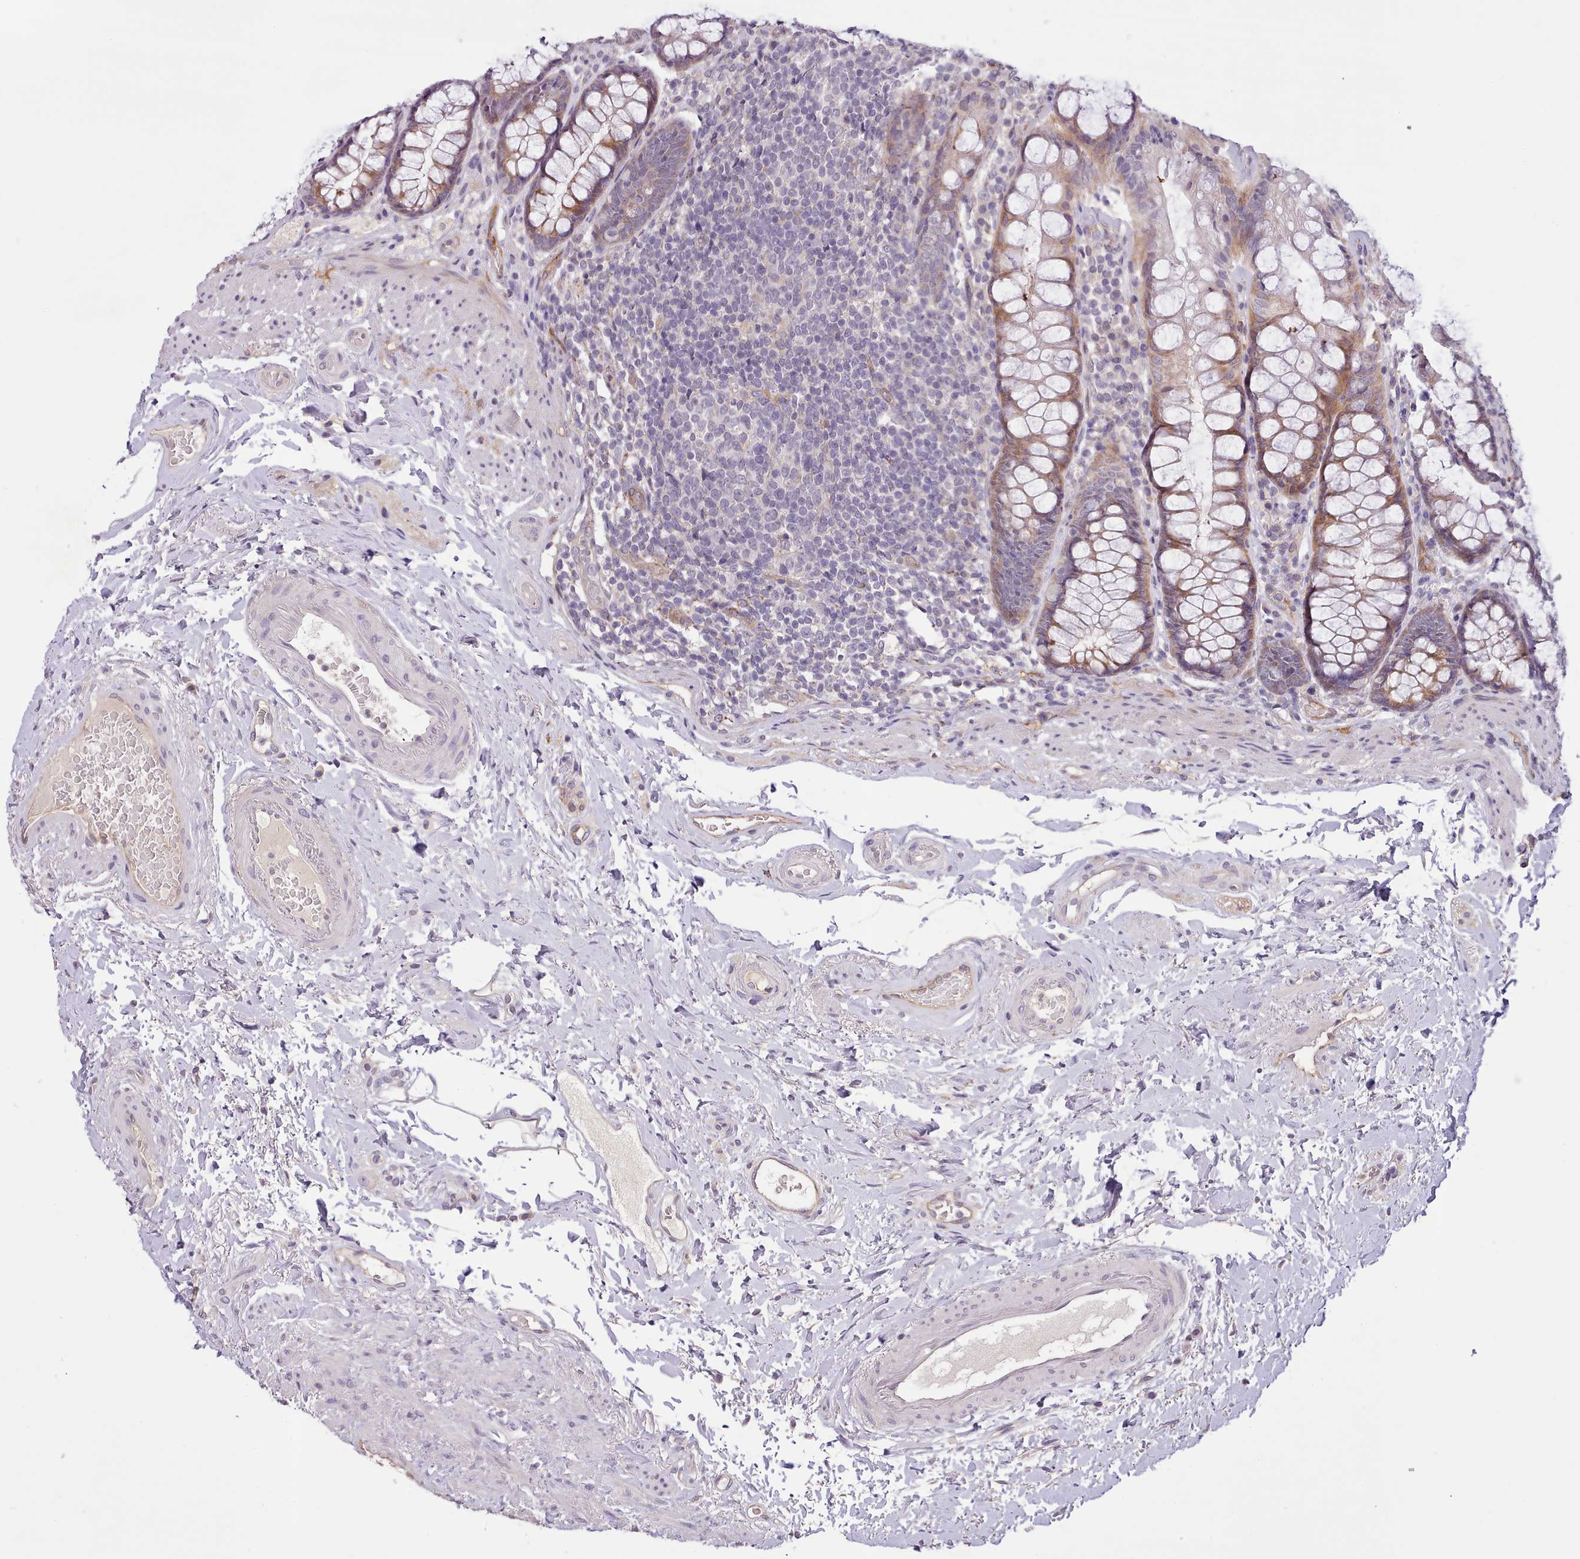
{"staining": {"intensity": "moderate", "quantity": "25%-75%", "location": "cytoplasmic/membranous"}, "tissue": "rectum", "cell_type": "Glandular cells", "image_type": "normal", "snomed": [{"axis": "morphology", "description": "Normal tissue, NOS"}, {"axis": "topography", "description": "Rectum"}], "caption": "Immunohistochemistry staining of normal rectum, which exhibits medium levels of moderate cytoplasmic/membranous staining in about 25%-75% of glandular cells indicating moderate cytoplasmic/membranous protein positivity. The staining was performed using DAB (brown) for protein detection and nuclei were counterstained in hematoxylin (blue).", "gene": "ZNF658", "patient": {"sex": "male", "age": 83}}